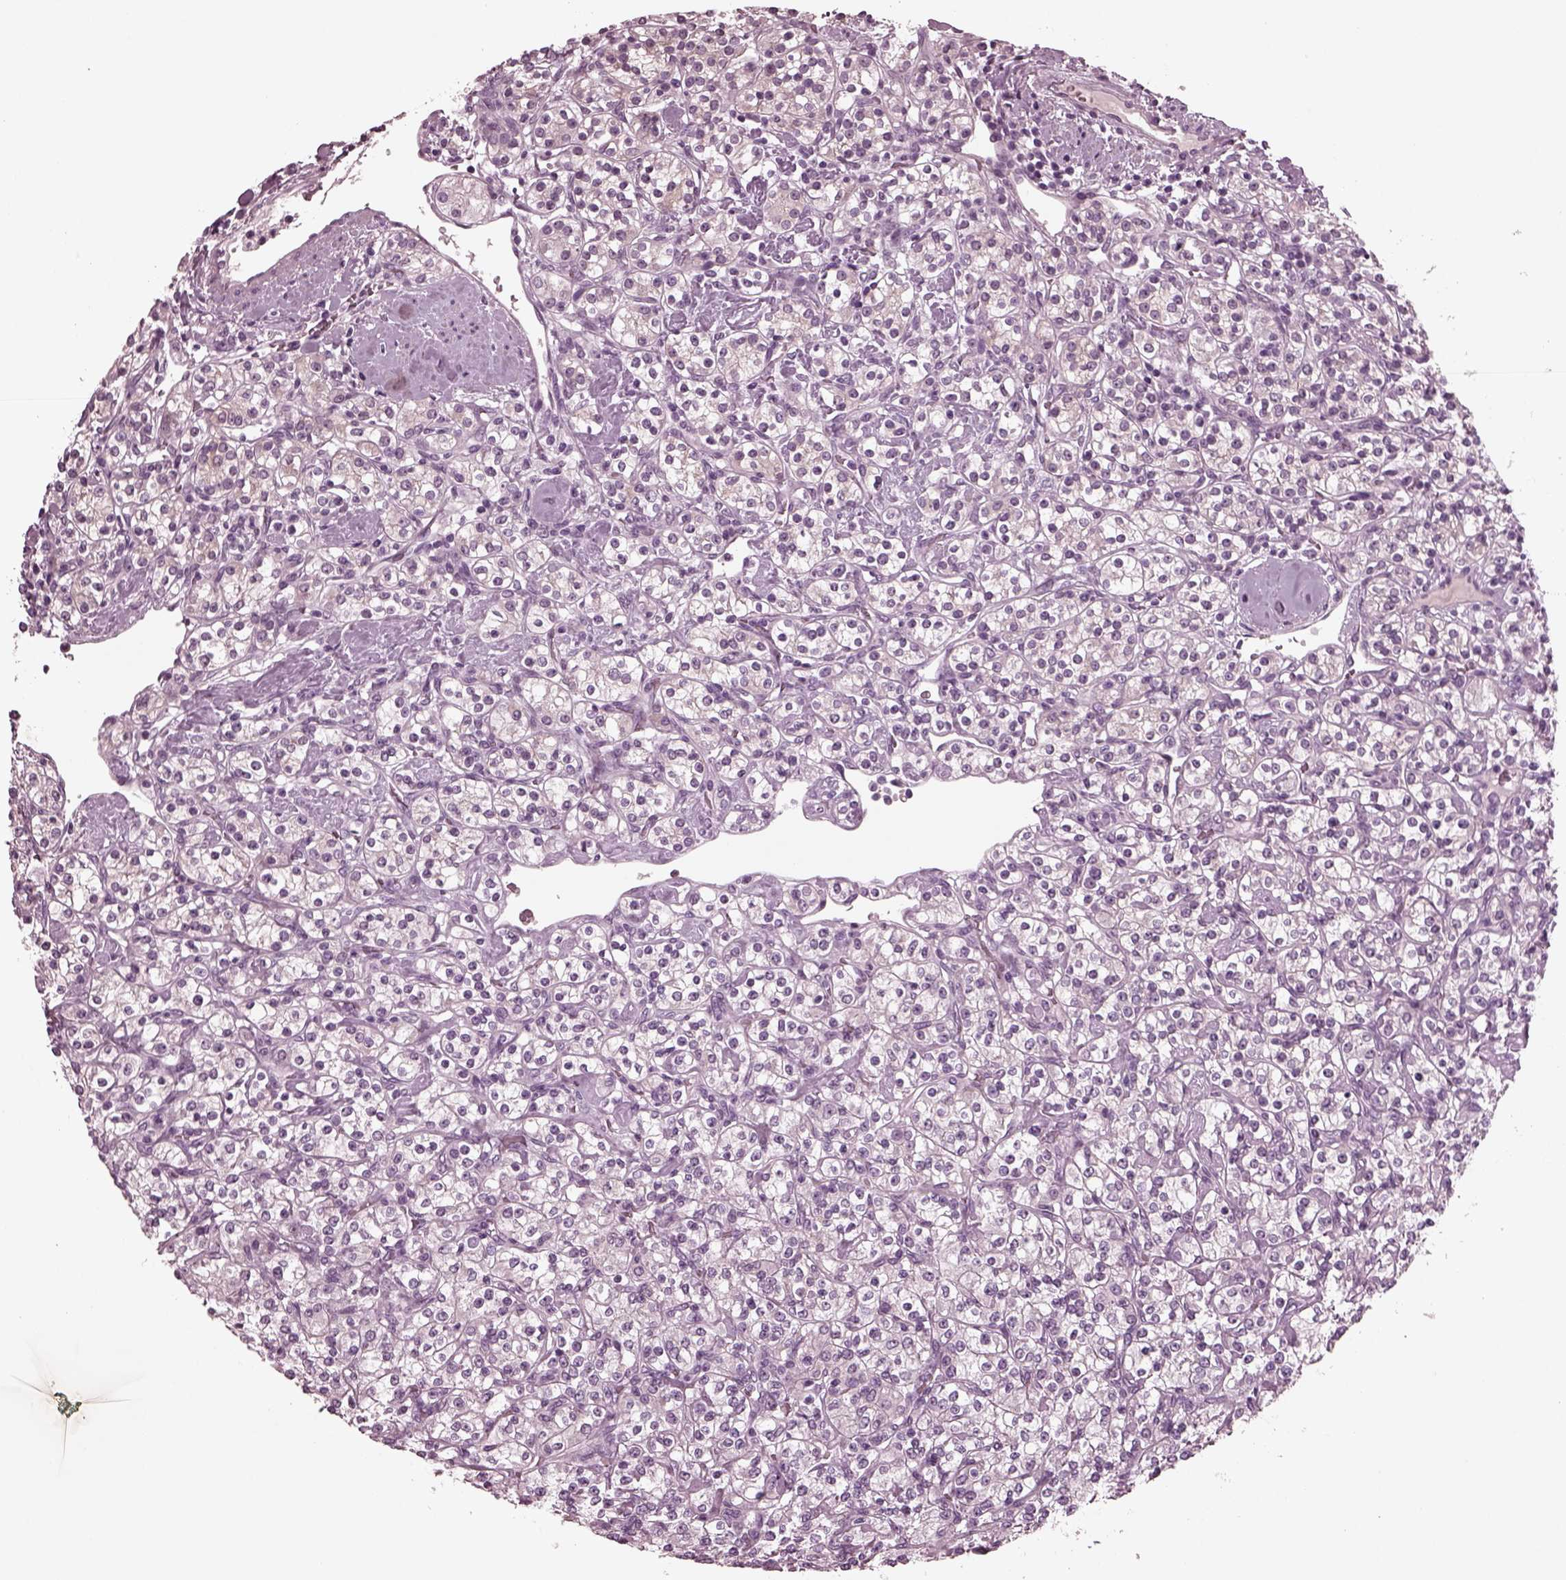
{"staining": {"intensity": "negative", "quantity": "none", "location": "none"}, "tissue": "renal cancer", "cell_type": "Tumor cells", "image_type": "cancer", "snomed": [{"axis": "morphology", "description": "Adenocarcinoma, NOS"}, {"axis": "topography", "description": "Kidney"}], "caption": "DAB (3,3'-diaminobenzidine) immunohistochemical staining of renal adenocarcinoma displays no significant expression in tumor cells. (DAB immunohistochemistry visualized using brightfield microscopy, high magnification).", "gene": "MIB2", "patient": {"sex": "male", "age": 77}}